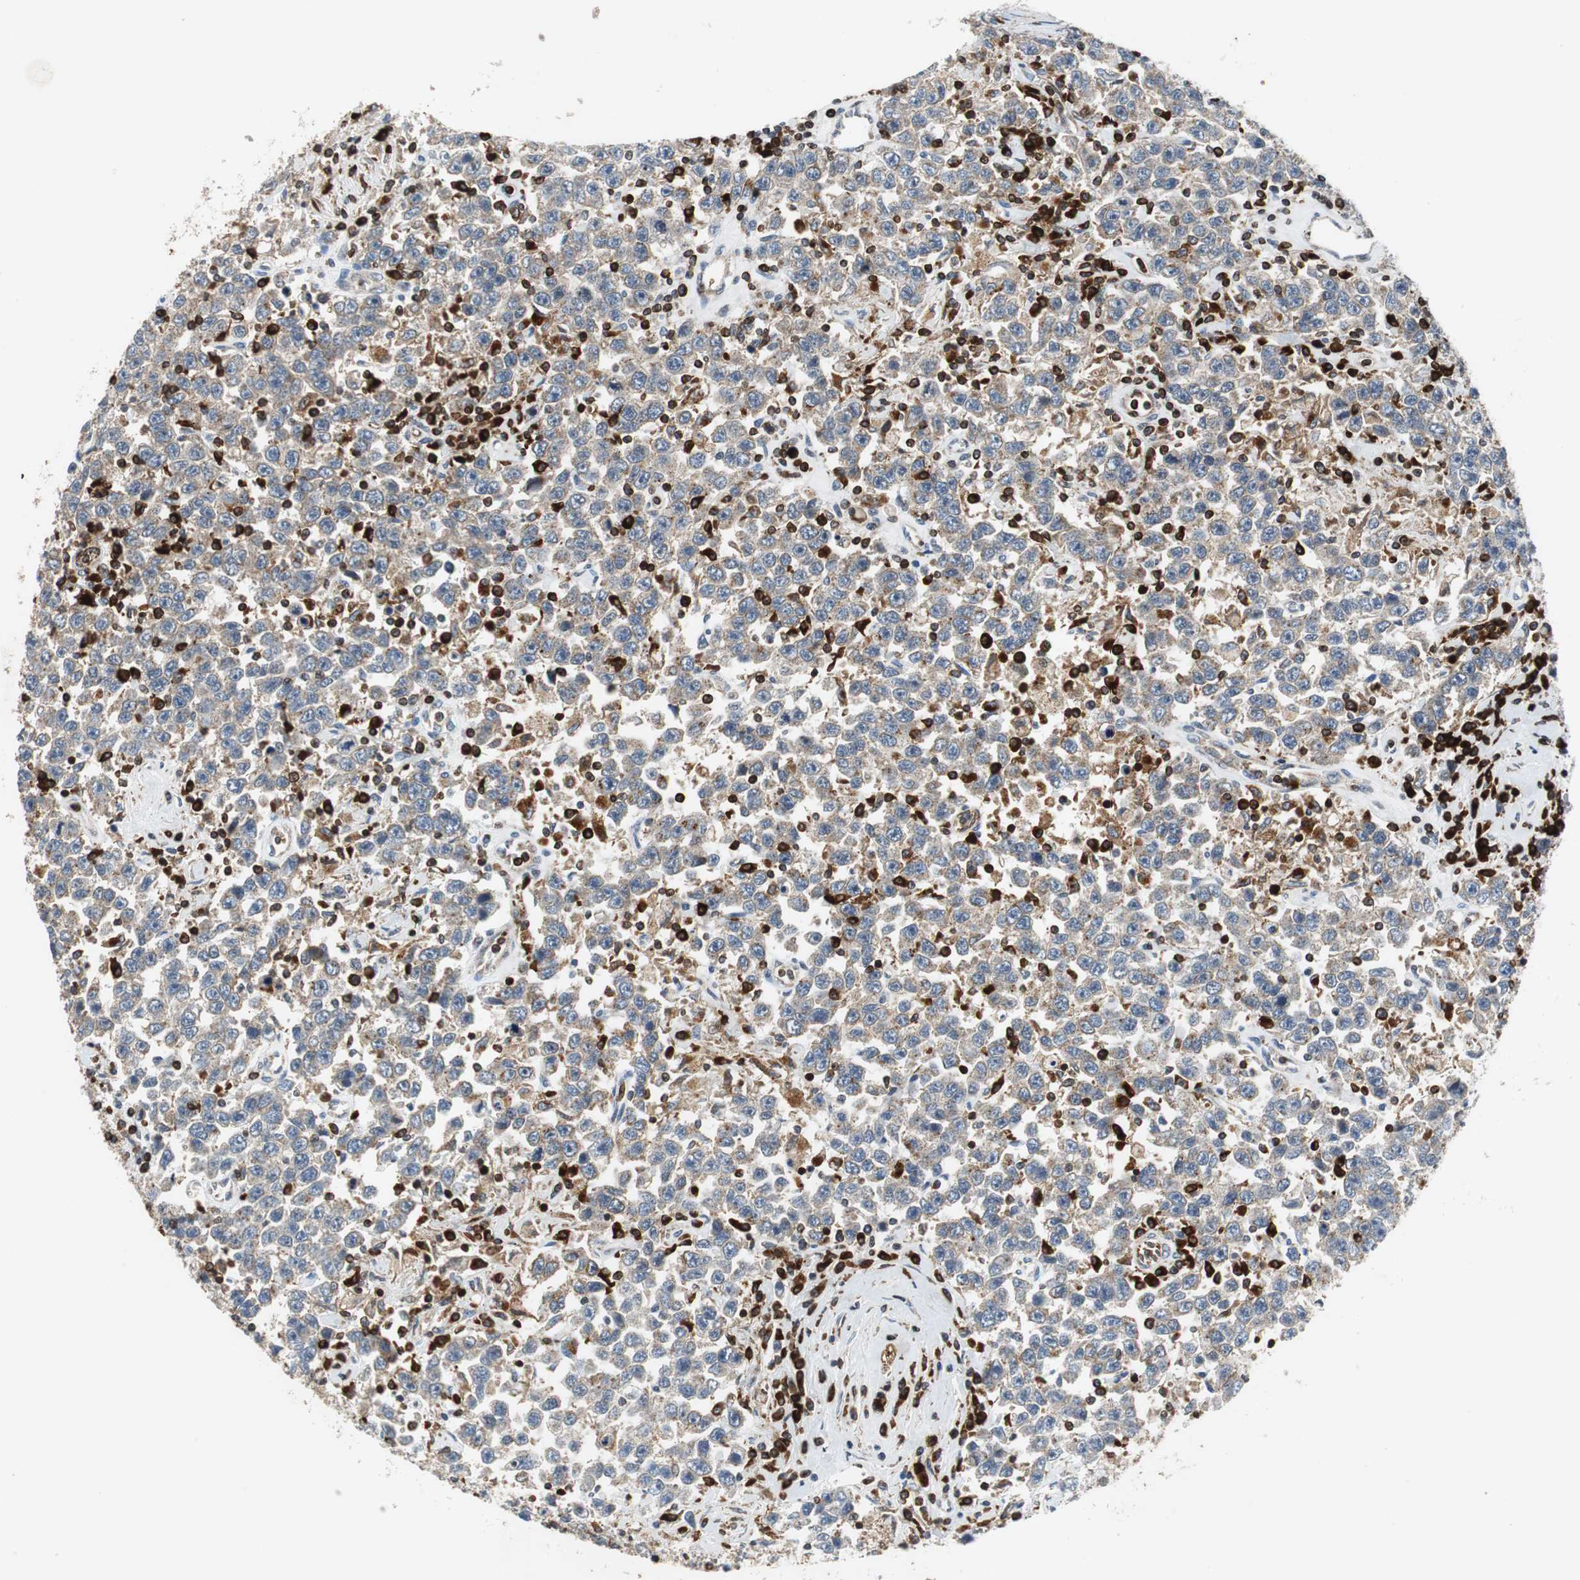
{"staining": {"intensity": "weak", "quantity": "25%-75%", "location": "cytoplasmic/membranous"}, "tissue": "testis cancer", "cell_type": "Tumor cells", "image_type": "cancer", "snomed": [{"axis": "morphology", "description": "Seminoma, NOS"}, {"axis": "topography", "description": "Testis"}], "caption": "A brown stain shows weak cytoplasmic/membranous staining of a protein in testis seminoma tumor cells.", "gene": "TUBA4A", "patient": {"sex": "male", "age": 41}}